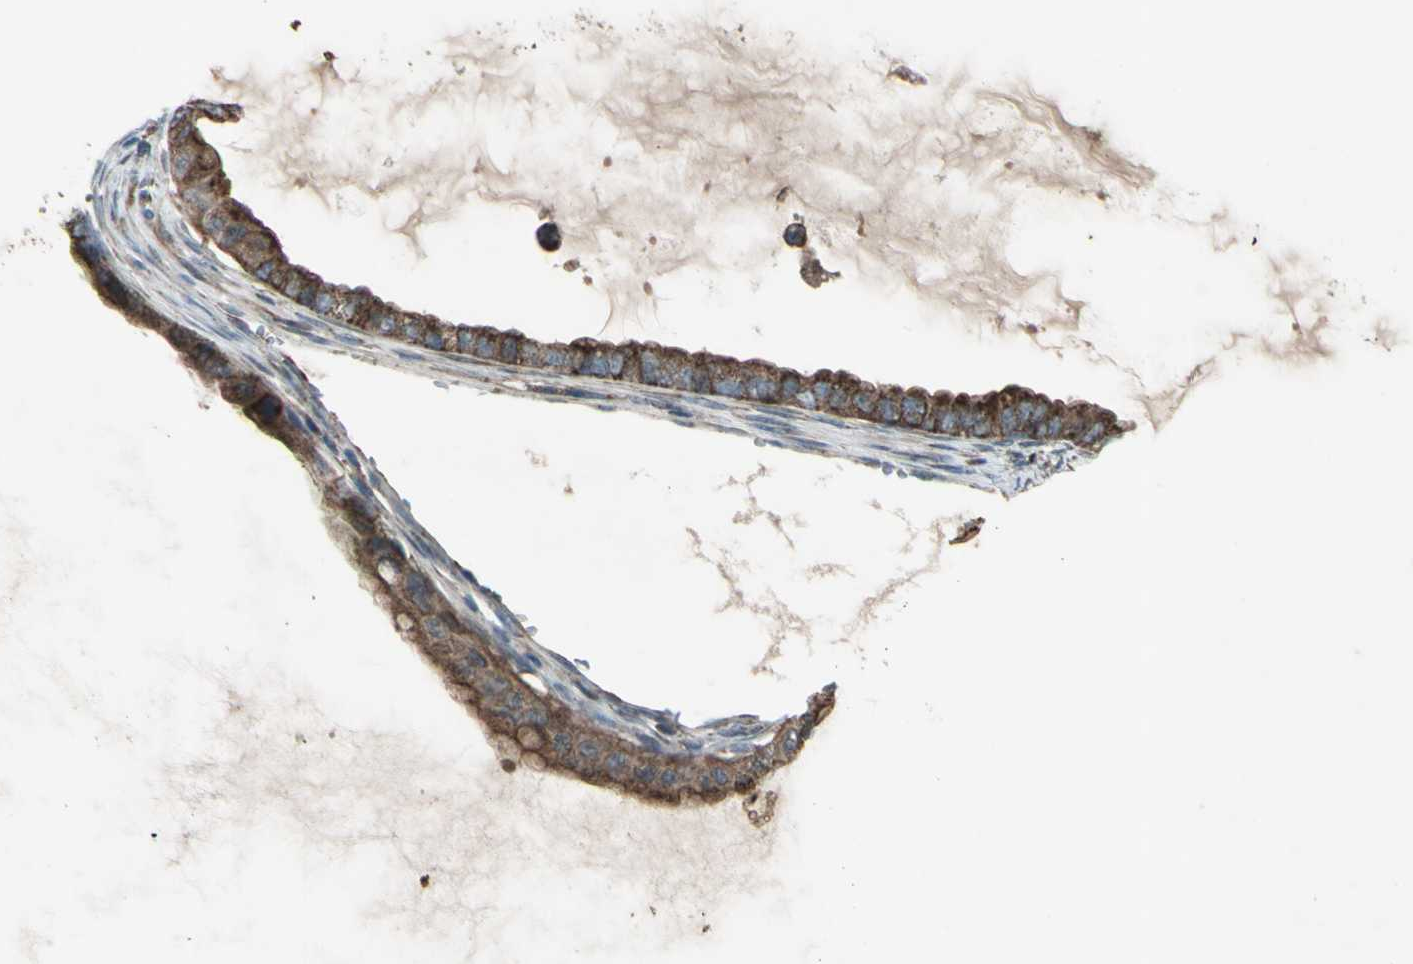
{"staining": {"intensity": "strong", "quantity": ">75%", "location": "cytoplasmic/membranous"}, "tissue": "ovarian cancer", "cell_type": "Tumor cells", "image_type": "cancer", "snomed": [{"axis": "morphology", "description": "Cystadenocarcinoma, mucinous, NOS"}, {"axis": "topography", "description": "Ovary"}], "caption": "The histopathology image displays staining of mucinous cystadenocarcinoma (ovarian), revealing strong cytoplasmic/membranous protein expression (brown color) within tumor cells.", "gene": "ACOT8", "patient": {"sex": "female", "age": 80}}